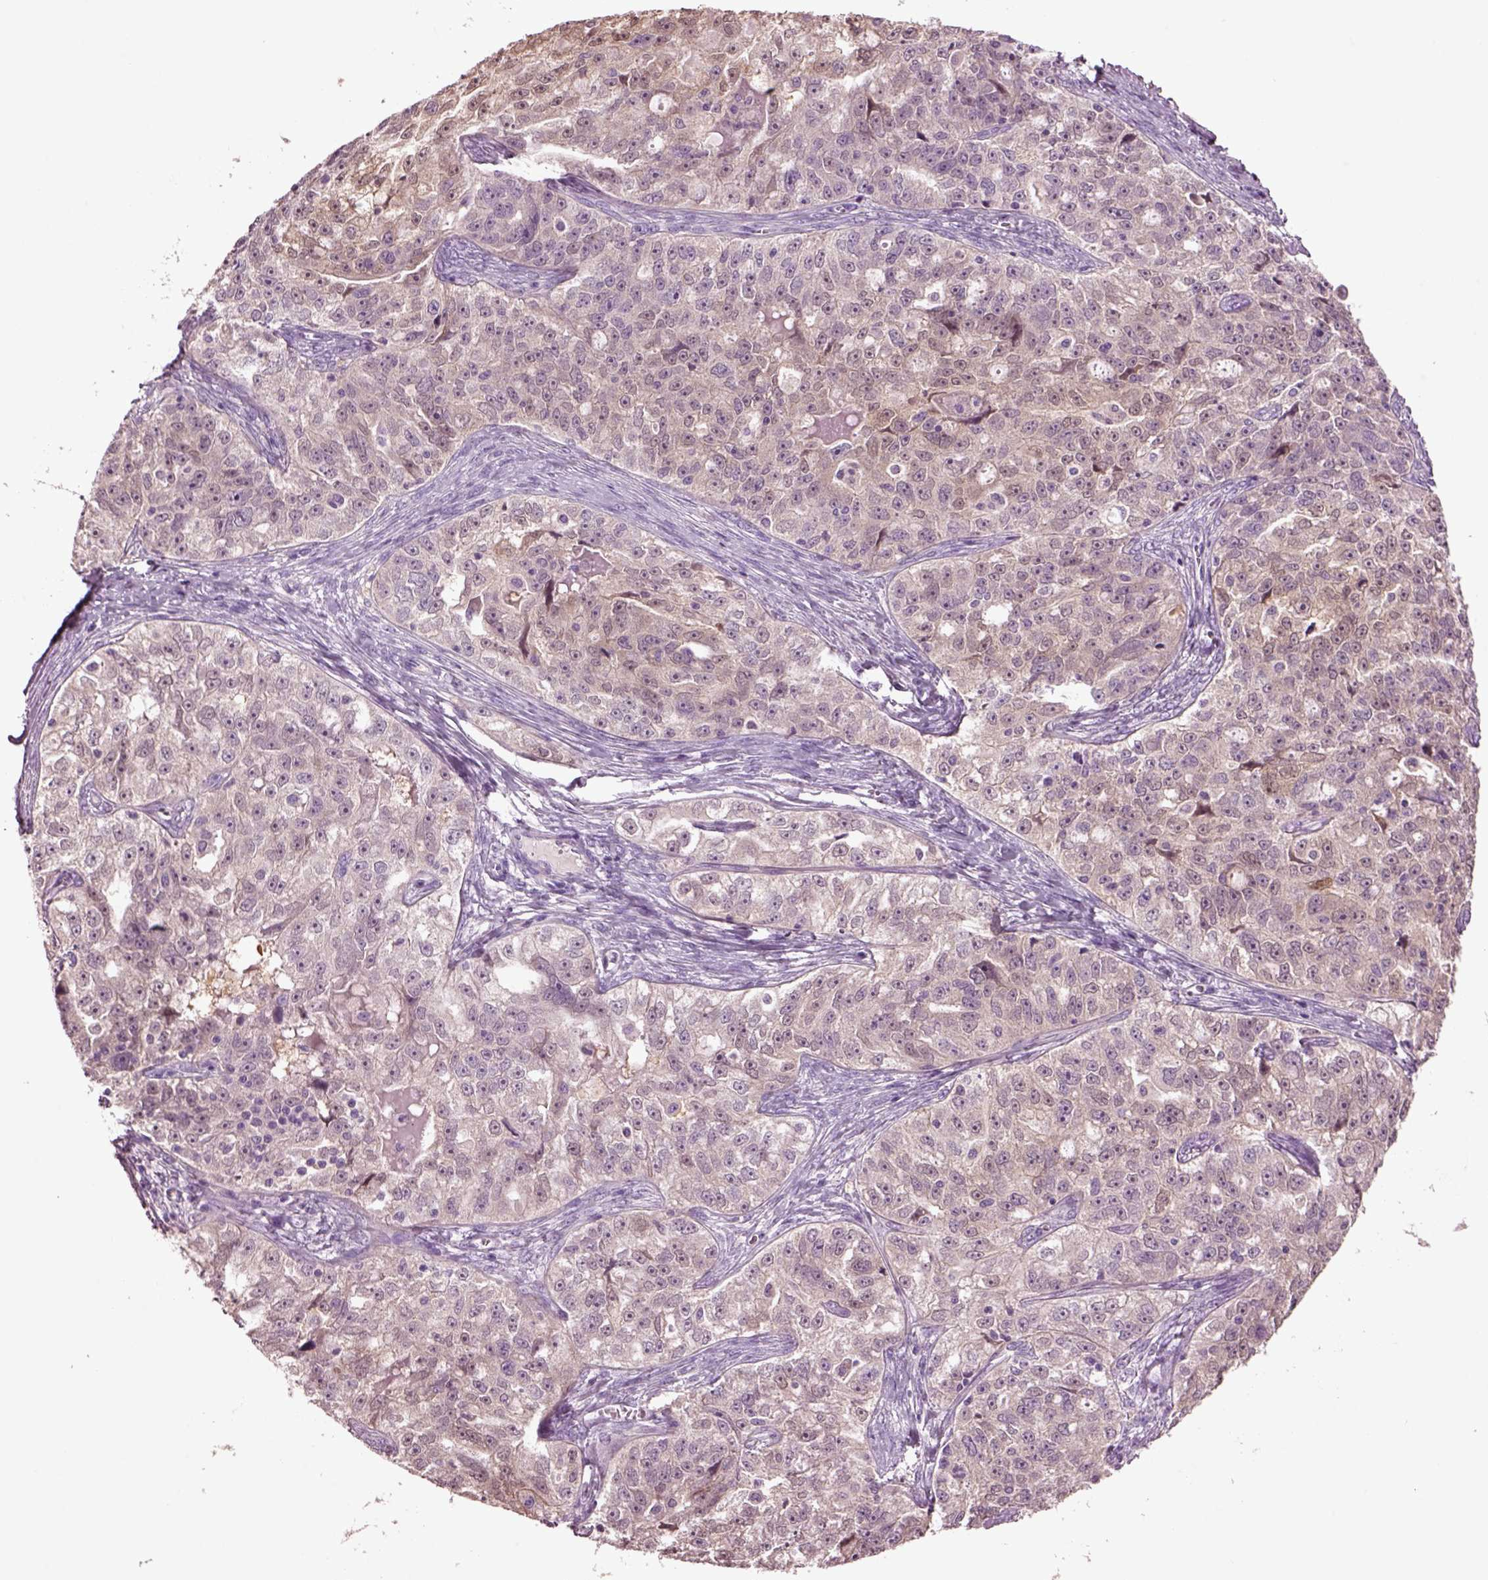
{"staining": {"intensity": "weak", "quantity": "<25%", "location": "cytoplasmic/membranous"}, "tissue": "ovarian cancer", "cell_type": "Tumor cells", "image_type": "cancer", "snomed": [{"axis": "morphology", "description": "Cystadenocarcinoma, serous, NOS"}, {"axis": "topography", "description": "Ovary"}], "caption": "This is an IHC image of human ovarian cancer. There is no positivity in tumor cells.", "gene": "CLPSL1", "patient": {"sex": "female", "age": 51}}